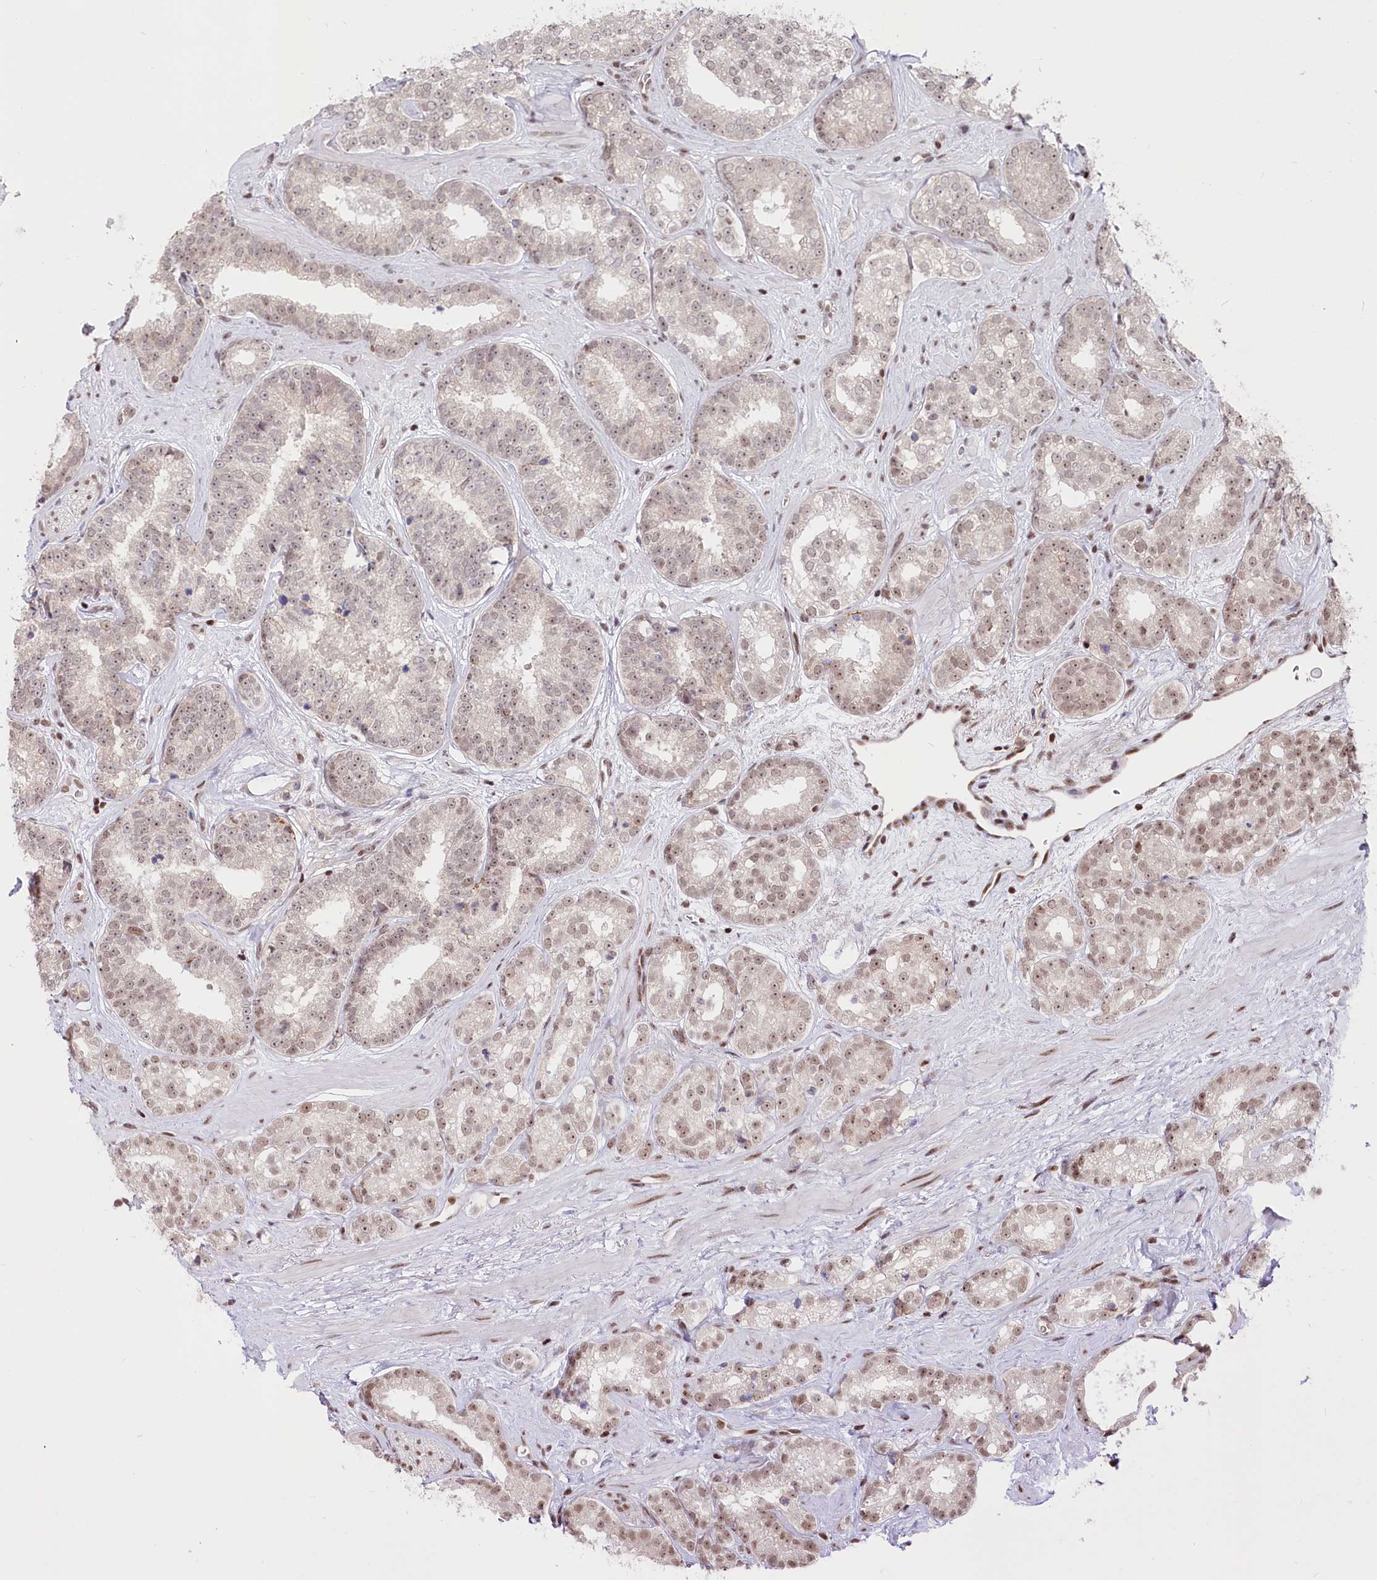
{"staining": {"intensity": "weak", "quantity": "<25%", "location": "nuclear"}, "tissue": "prostate cancer", "cell_type": "Tumor cells", "image_type": "cancer", "snomed": [{"axis": "morphology", "description": "Normal tissue, NOS"}, {"axis": "morphology", "description": "Adenocarcinoma, High grade"}, {"axis": "topography", "description": "Prostate"}], "caption": "Prostate cancer (adenocarcinoma (high-grade)) stained for a protein using immunohistochemistry demonstrates no positivity tumor cells.", "gene": "CGGBP1", "patient": {"sex": "male", "age": 83}}